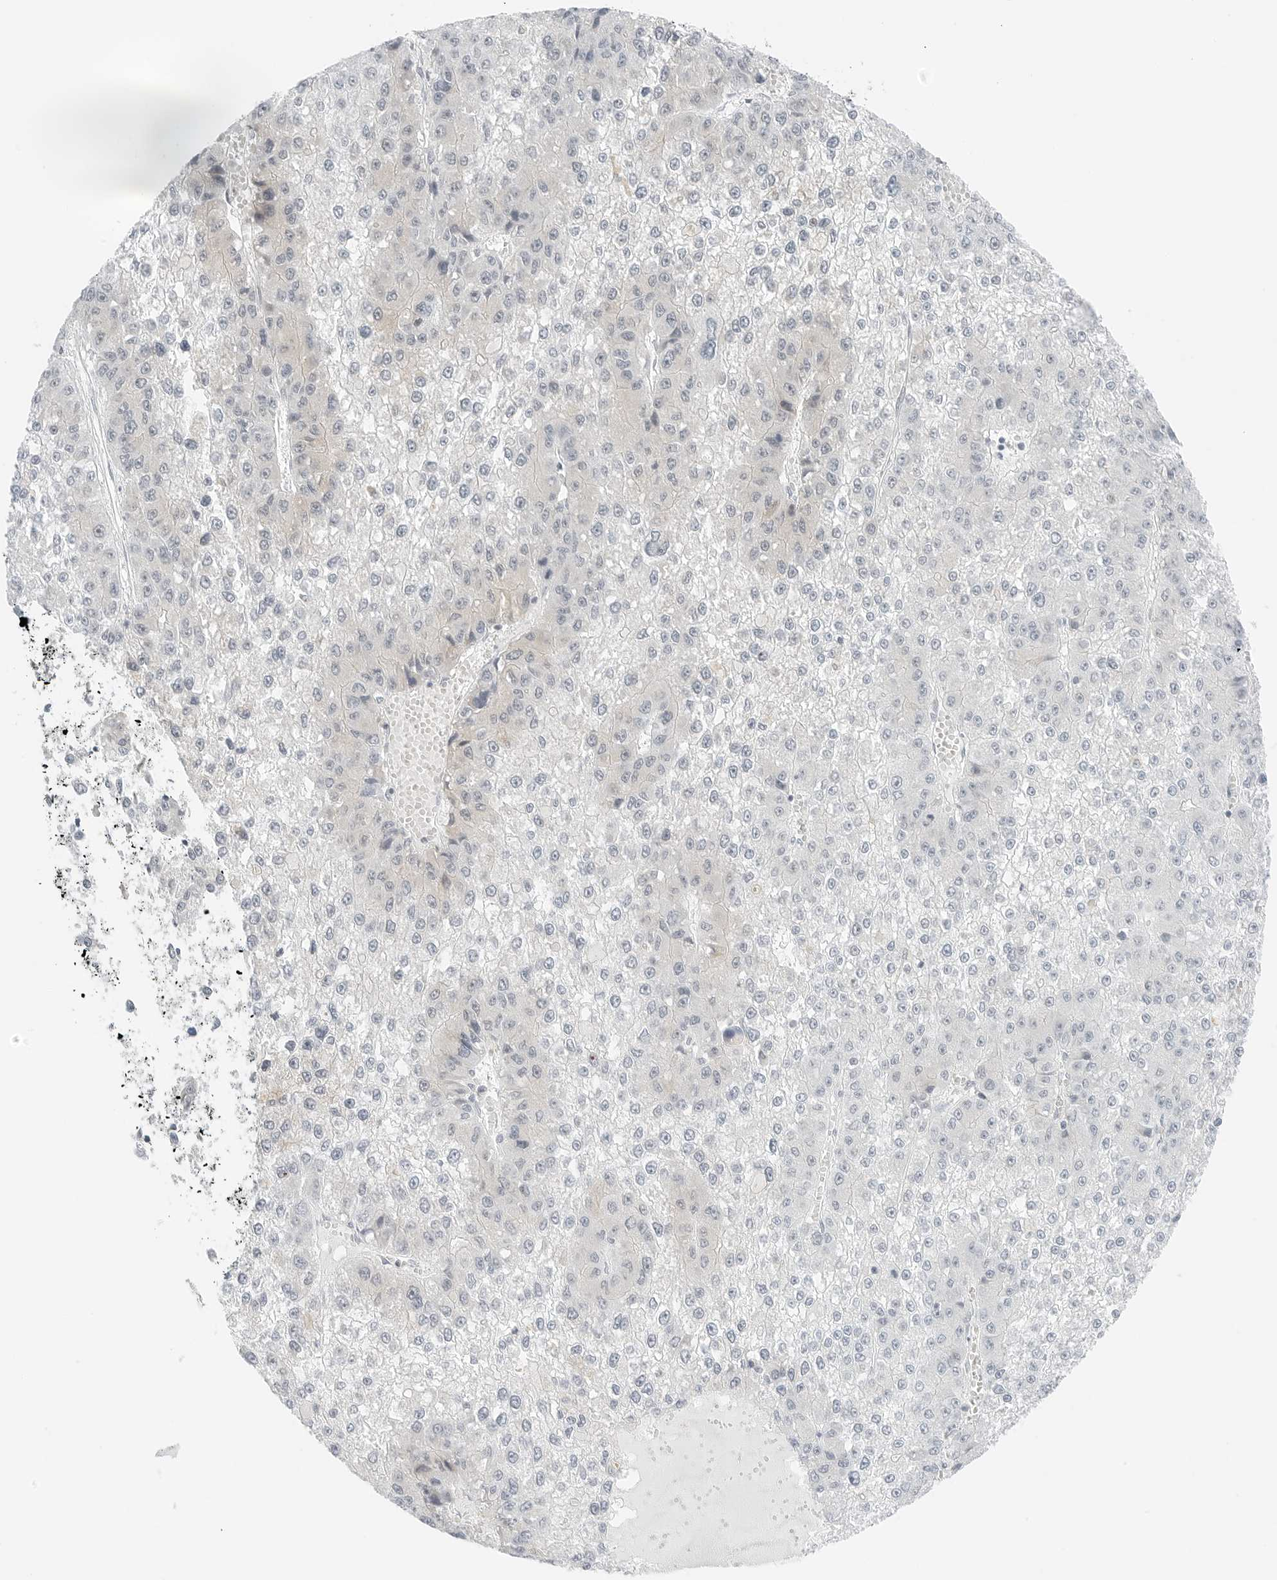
{"staining": {"intensity": "negative", "quantity": "none", "location": "none"}, "tissue": "liver cancer", "cell_type": "Tumor cells", "image_type": "cancer", "snomed": [{"axis": "morphology", "description": "Carcinoma, Hepatocellular, NOS"}, {"axis": "topography", "description": "Liver"}], "caption": "An image of human liver cancer is negative for staining in tumor cells.", "gene": "CCSAP", "patient": {"sex": "female", "age": 73}}